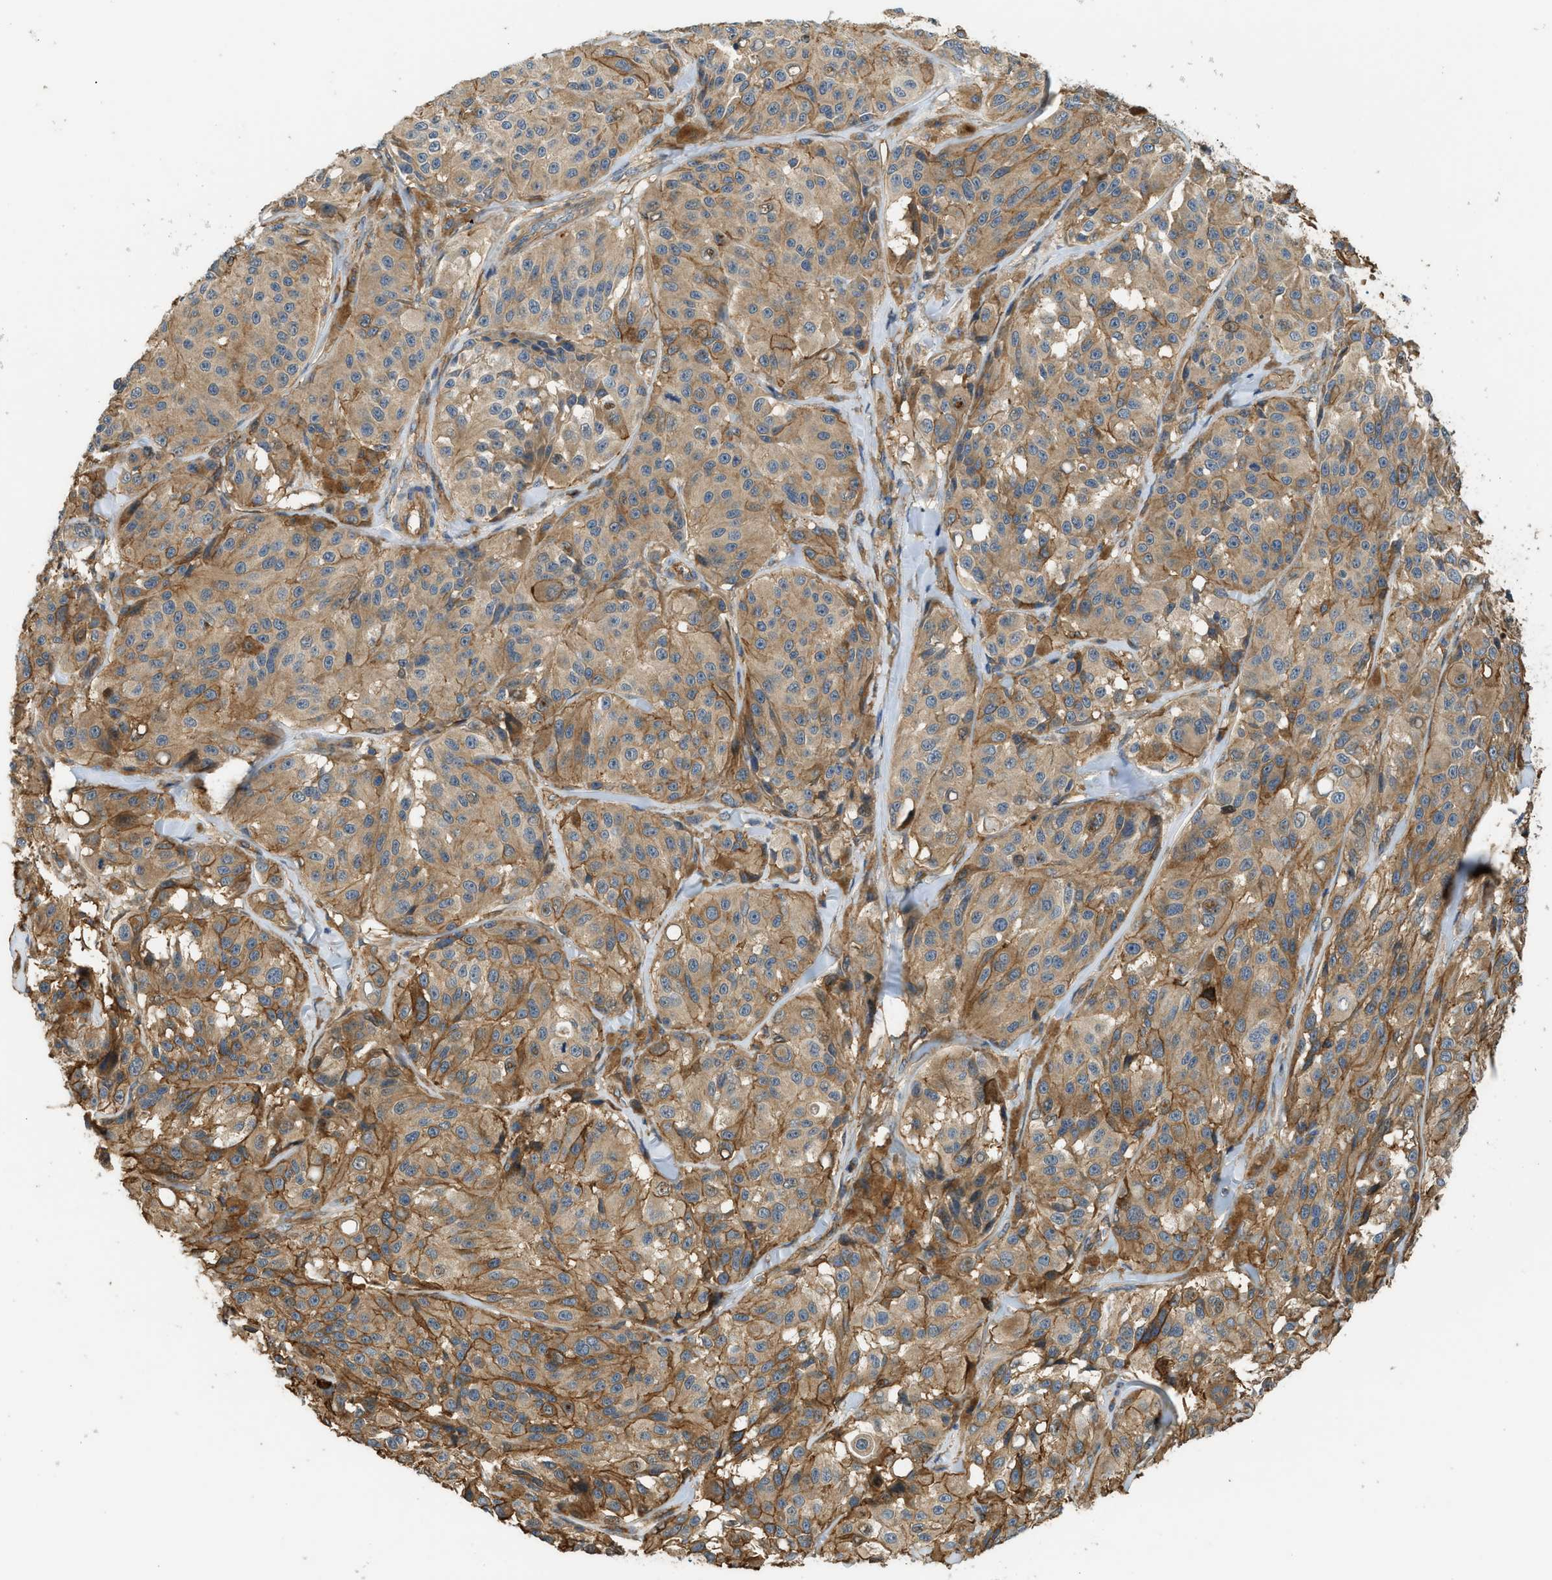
{"staining": {"intensity": "moderate", "quantity": ">75%", "location": "cytoplasmic/membranous"}, "tissue": "melanoma", "cell_type": "Tumor cells", "image_type": "cancer", "snomed": [{"axis": "morphology", "description": "Malignant melanoma, NOS"}, {"axis": "topography", "description": "Skin"}], "caption": "Melanoma stained with a brown dye exhibits moderate cytoplasmic/membranous positive expression in approximately >75% of tumor cells.", "gene": "DDHD2", "patient": {"sex": "male", "age": 84}}